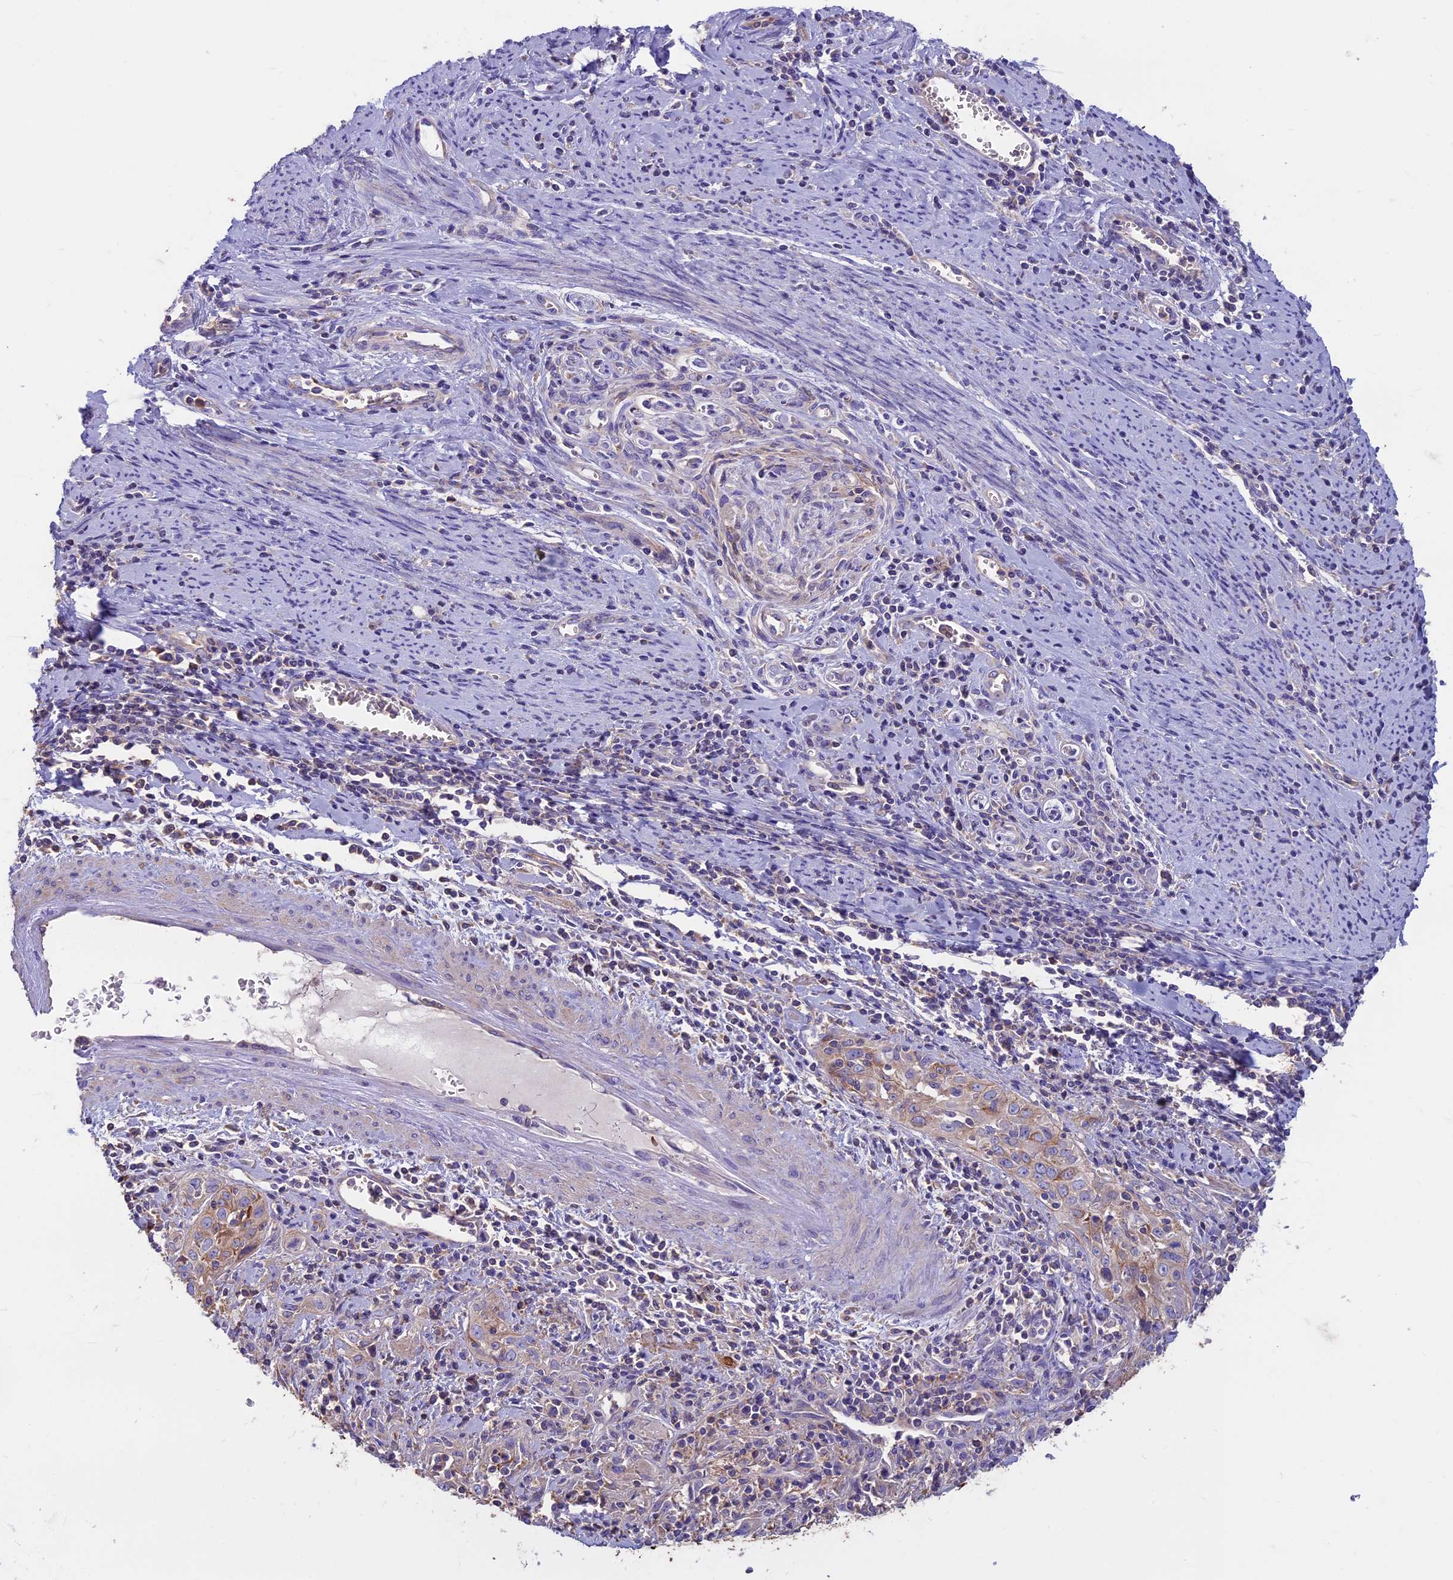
{"staining": {"intensity": "moderate", "quantity": "<25%", "location": "cytoplasmic/membranous"}, "tissue": "cervical cancer", "cell_type": "Tumor cells", "image_type": "cancer", "snomed": [{"axis": "morphology", "description": "Squamous cell carcinoma, NOS"}, {"axis": "topography", "description": "Cervix"}], "caption": "Immunohistochemical staining of human squamous cell carcinoma (cervical) shows low levels of moderate cytoplasmic/membranous positivity in about <25% of tumor cells.", "gene": "CDAN1", "patient": {"sex": "female", "age": 57}}